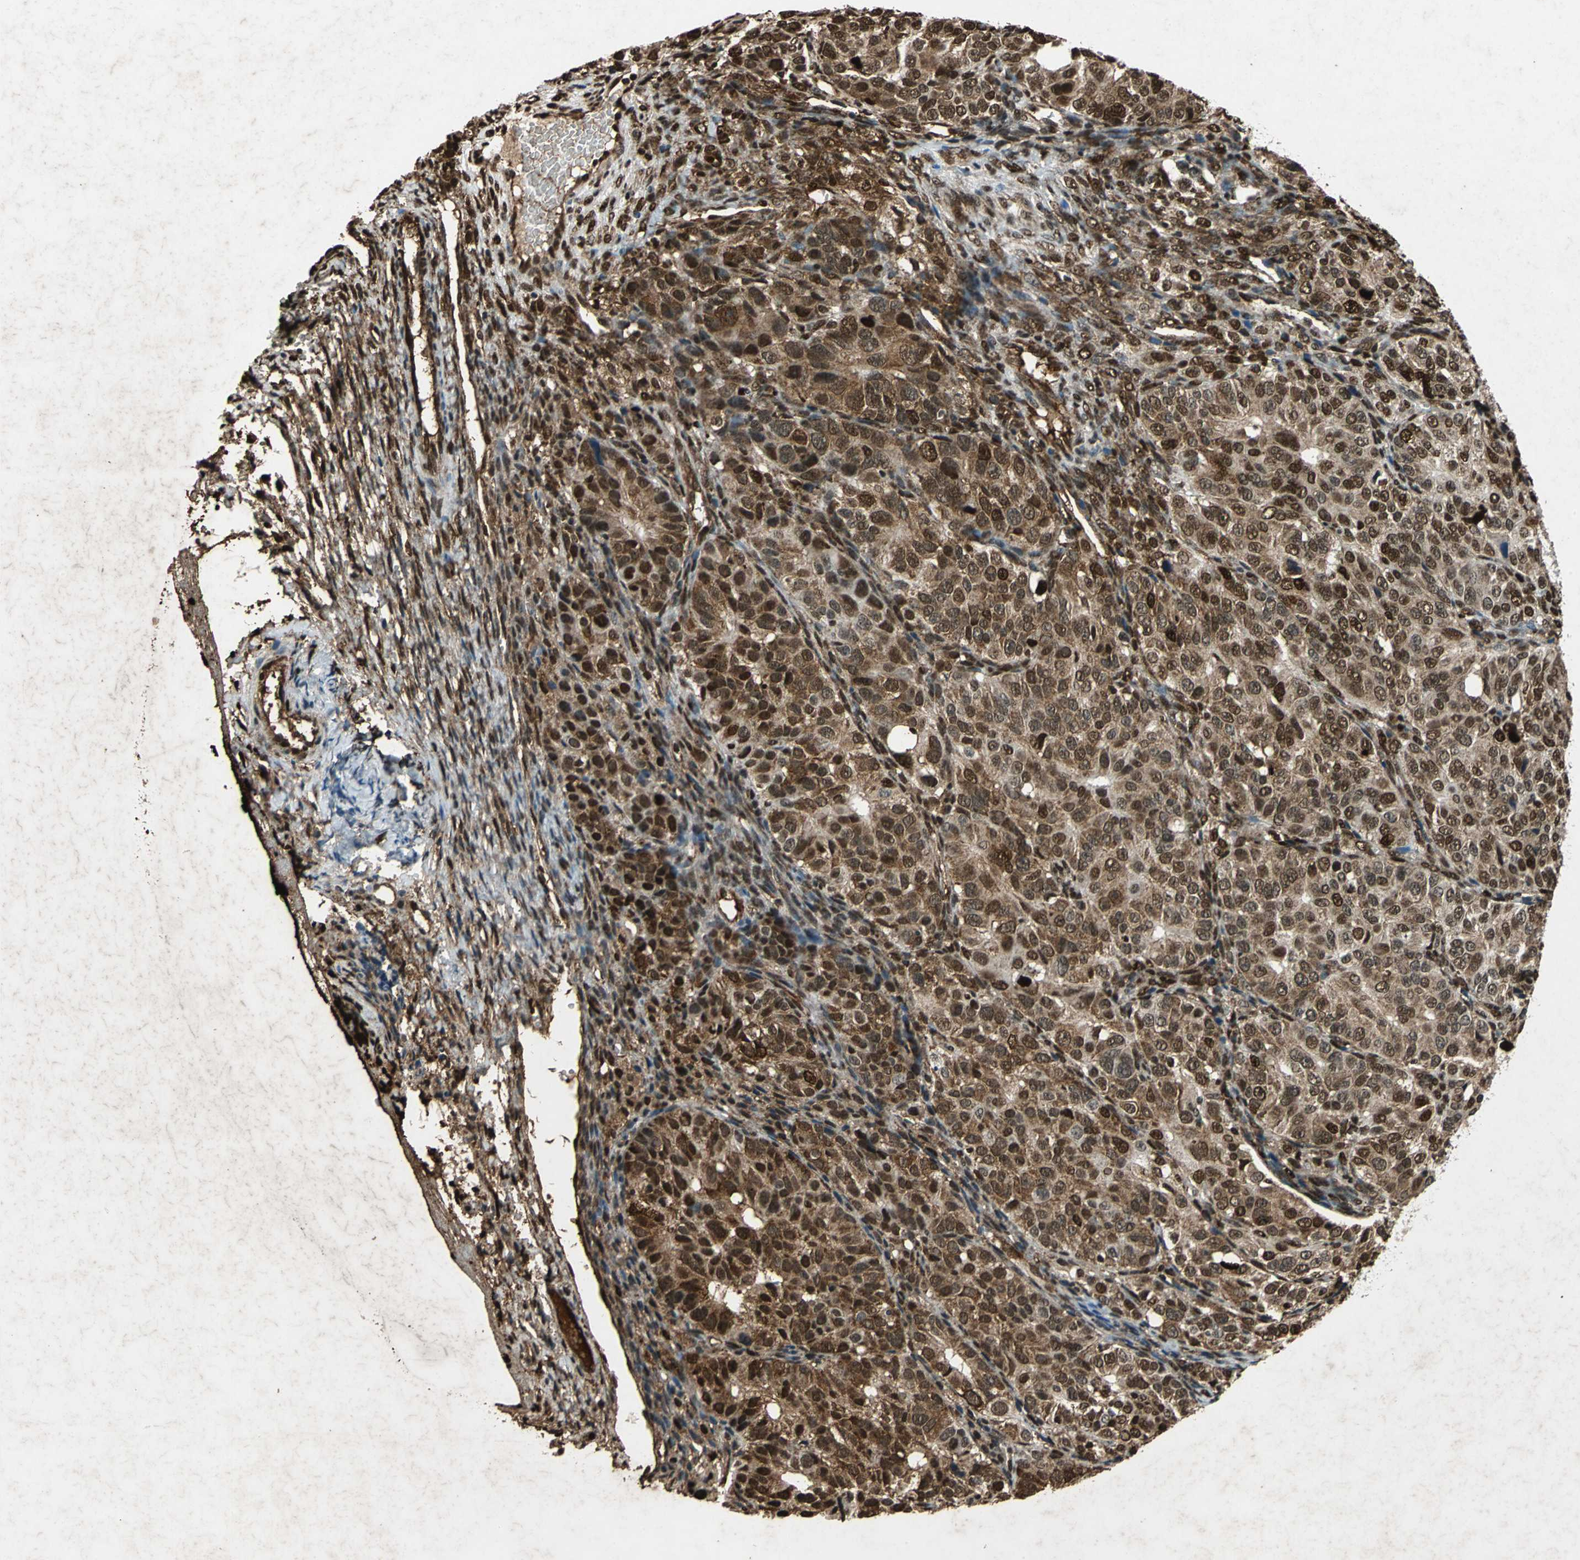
{"staining": {"intensity": "strong", "quantity": ">75%", "location": "cytoplasmic/membranous,nuclear"}, "tissue": "ovarian cancer", "cell_type": "Tumor cells", "image_type": "cancer", "snomed": [{"axis": "morphology", "description": "Carcinoma, endometroid"}, {"axis": "topography", "description": "Ovary"}], "caption": "There is high levels of strong cytoplasmic/membranous and nuclear positivity in tumor cells of endometroid carcinoma (ovarian), as demonstrated by immunohistochemical staining (brown color).", "gene": "ANP32A", "patient": {"sex": "female", "age": 51}}